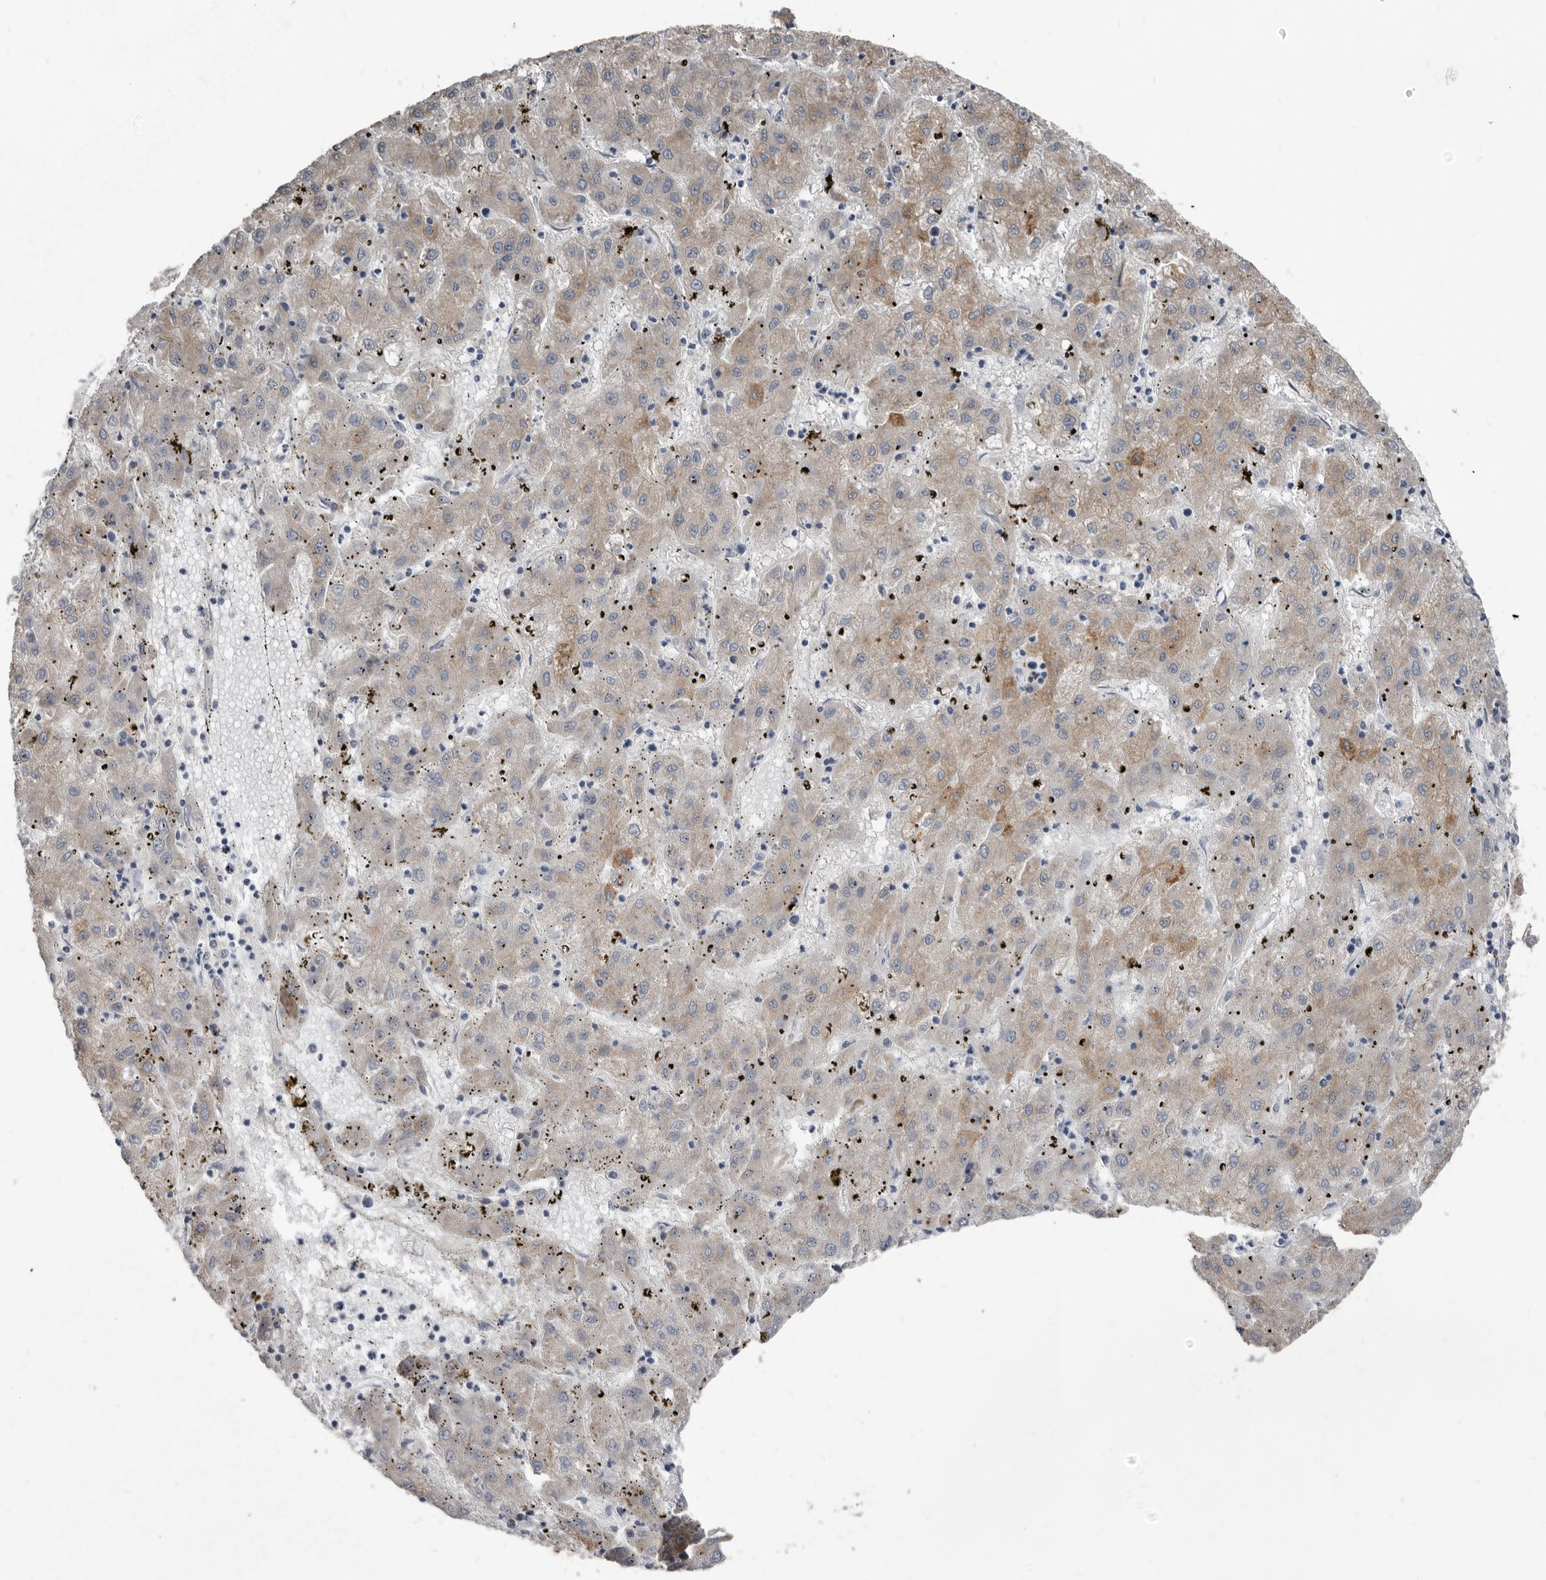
{"staining": {"intensity": "weak", "quantity": "25%-75%", "location": "cytoplasmic/membranous"}, "tissue": "liver cancer", "cell_type": "Tumor cells", "image_type": "cancer", "snomed": [{"axis": "morphology", "description": "Carcinoma, Hepatocellular, NOS"}, {"axis": "topography", "description": "Liver"}], "caption": "The image shows a brown stain indicating the presence of a protein in the cytoplasmic/membranous of tumor cells in hepatocellular carcinoma (liver).", "gene": "ZNF114", "patient": {"sex": "male", "age": 72}}